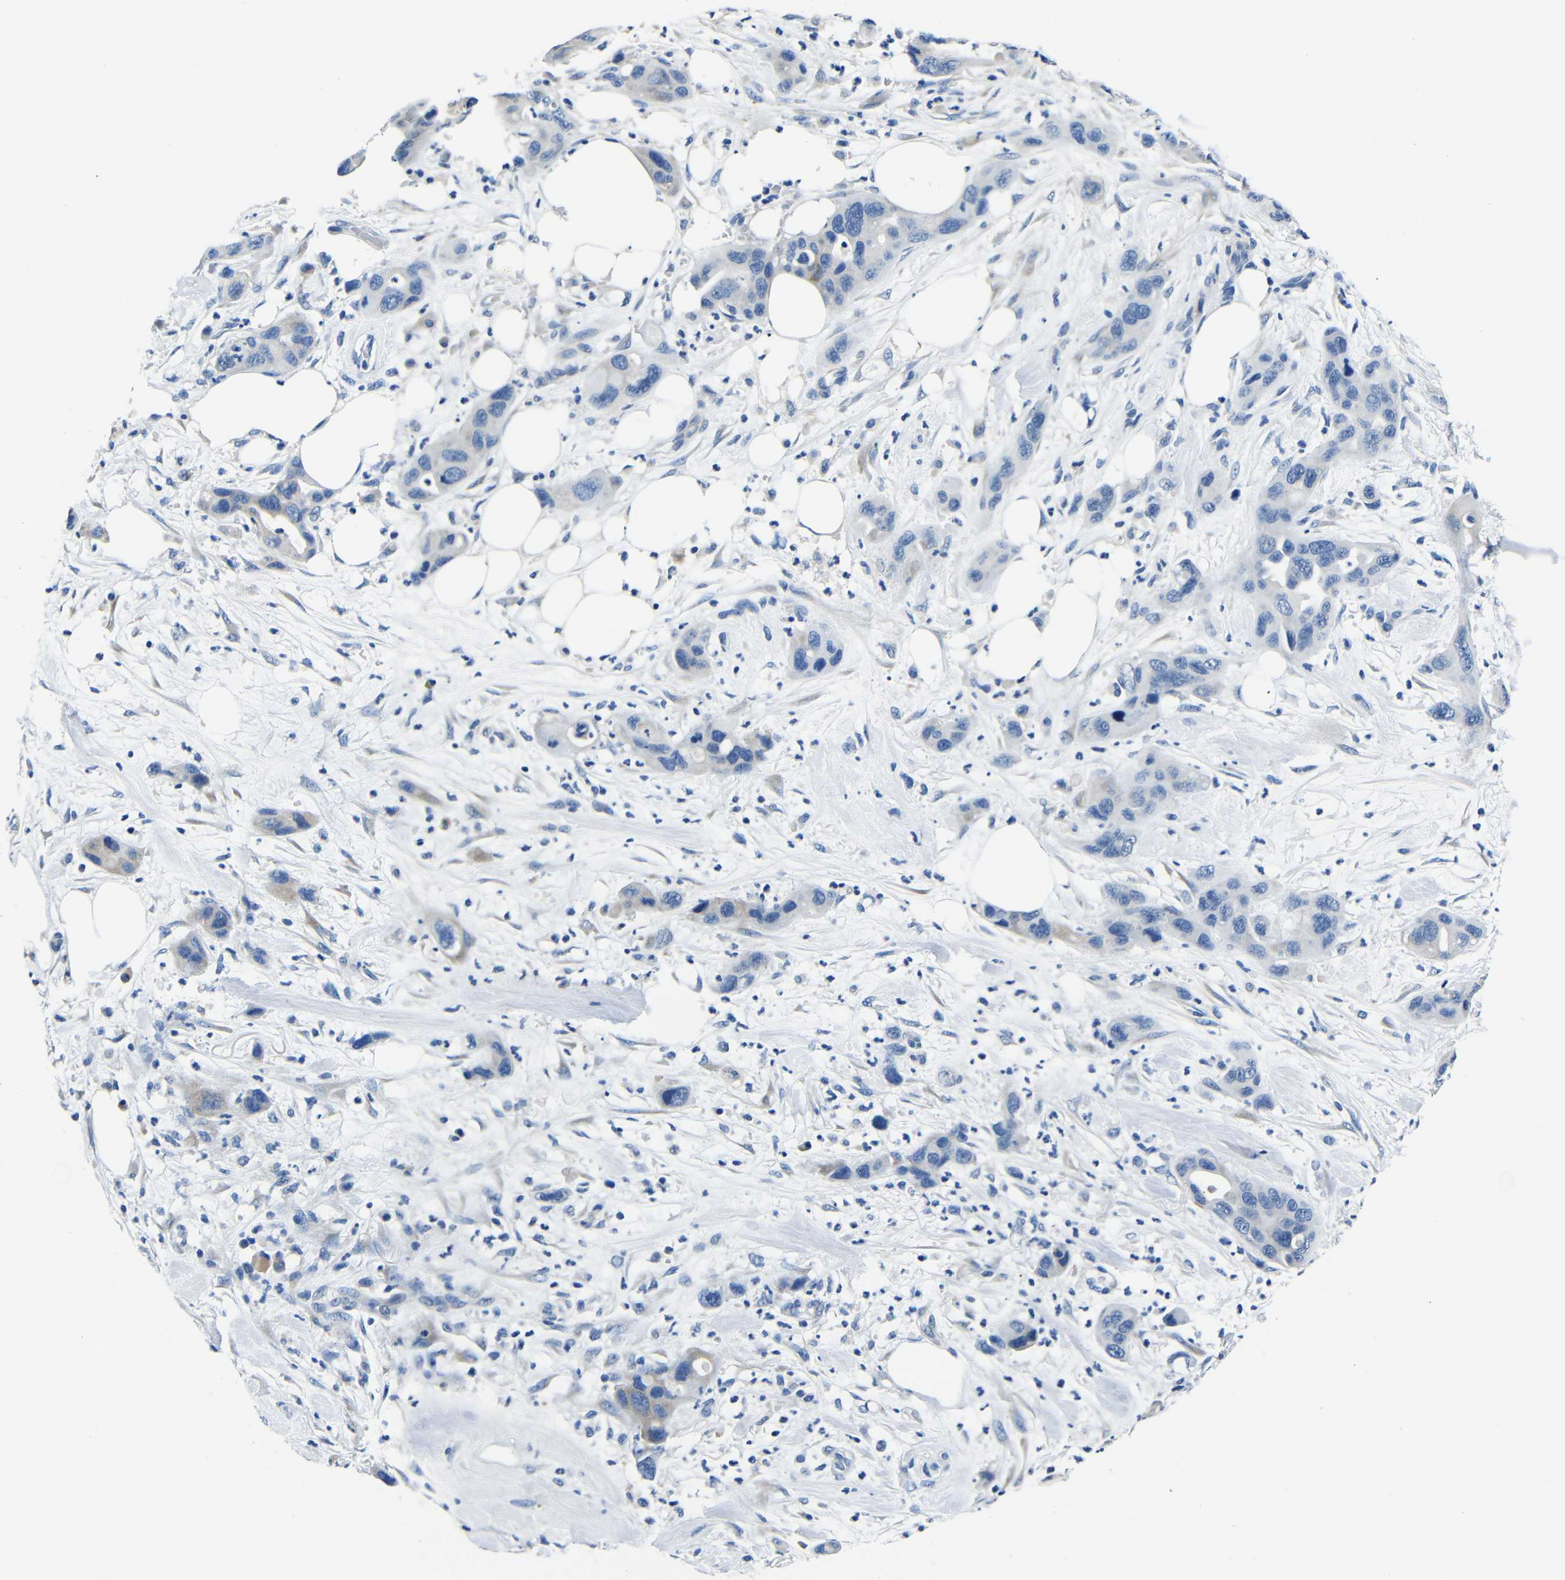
{"staining": {"intensity": "weak", "quantity": "<25%", "location": "cytoplasmic/membranous"}, "tissue": "pancreatic cancer", "cell_type": "Tumor cells", "image_type": "cancer", "snomed": [{"axis": "morphology", "description": "Adenocarcinoma, NOS"}, {"axis": "topography", "description": "Pancreas"}], "caption": "Immunohistochemical staining of pancreatic cancer (adenocarcinoma) shows no significant expression in tumor cells.", "gene": "TNFAIP1", "patient": {"sex": "female", "age": 71}}